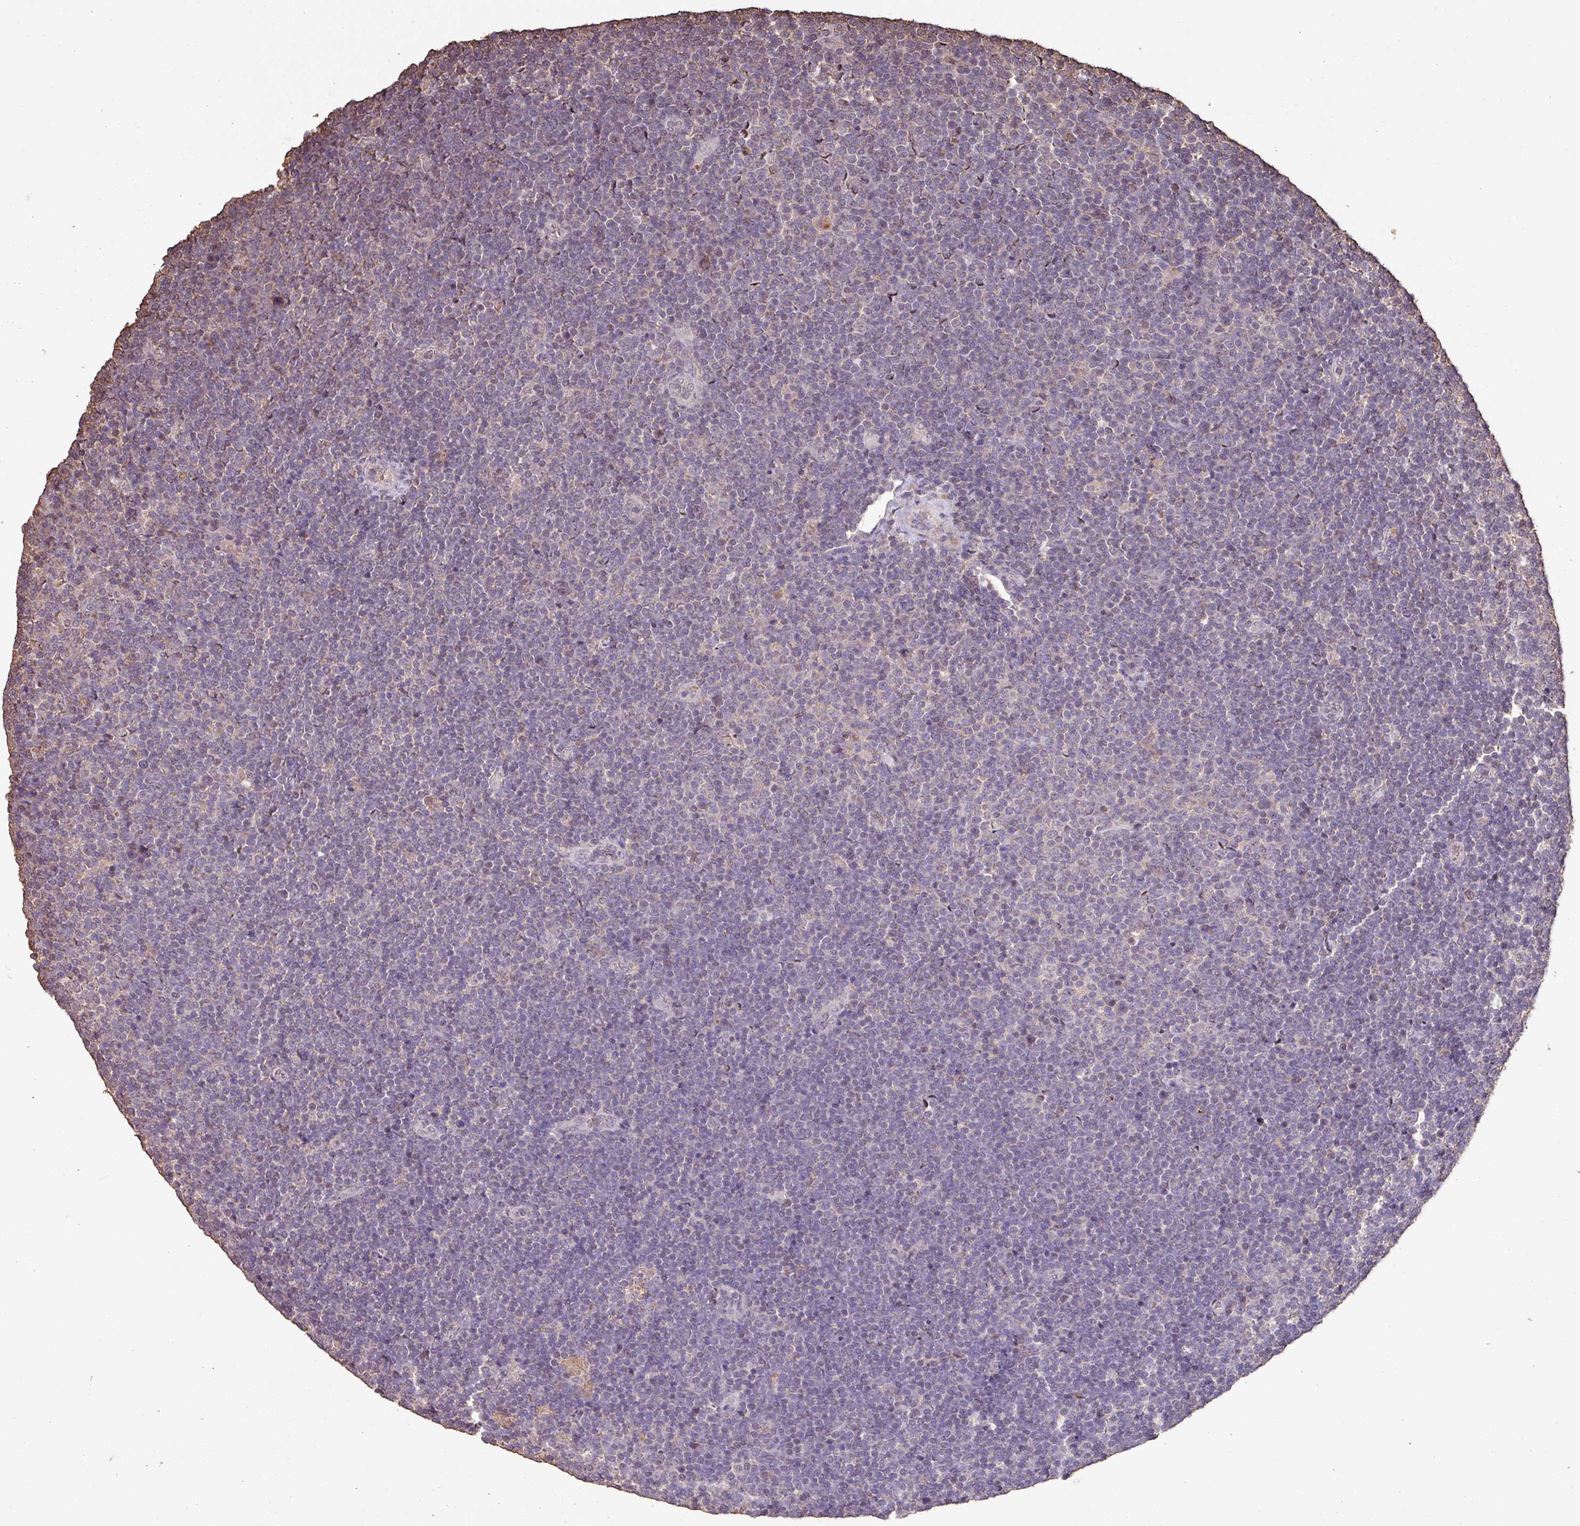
{"staining": {"intensity": "negative", "quantity": "none", "location": "none"}, "tissue": "lymphoma", "cell_type": "Tumor cells", "image_type": "cancer", "snomed": [{"axis": "morphology", "description": "Malignant lymphoma, non-Hodgkin's type, Low grade"}, {"axis": "topography", "description": "Lymph node"}], "caption": "Immunohistochemistry histopathology image of neoplastic tissue: malignant lymphoma, non-Hodgkin's type (low-grade) stained with DAB (3,3'-diaminobenzidine) exhibits no significant protein expression in tumor cells.", "gene": "CAMK2B", "patient": {"sex": "male", "age": 48}}